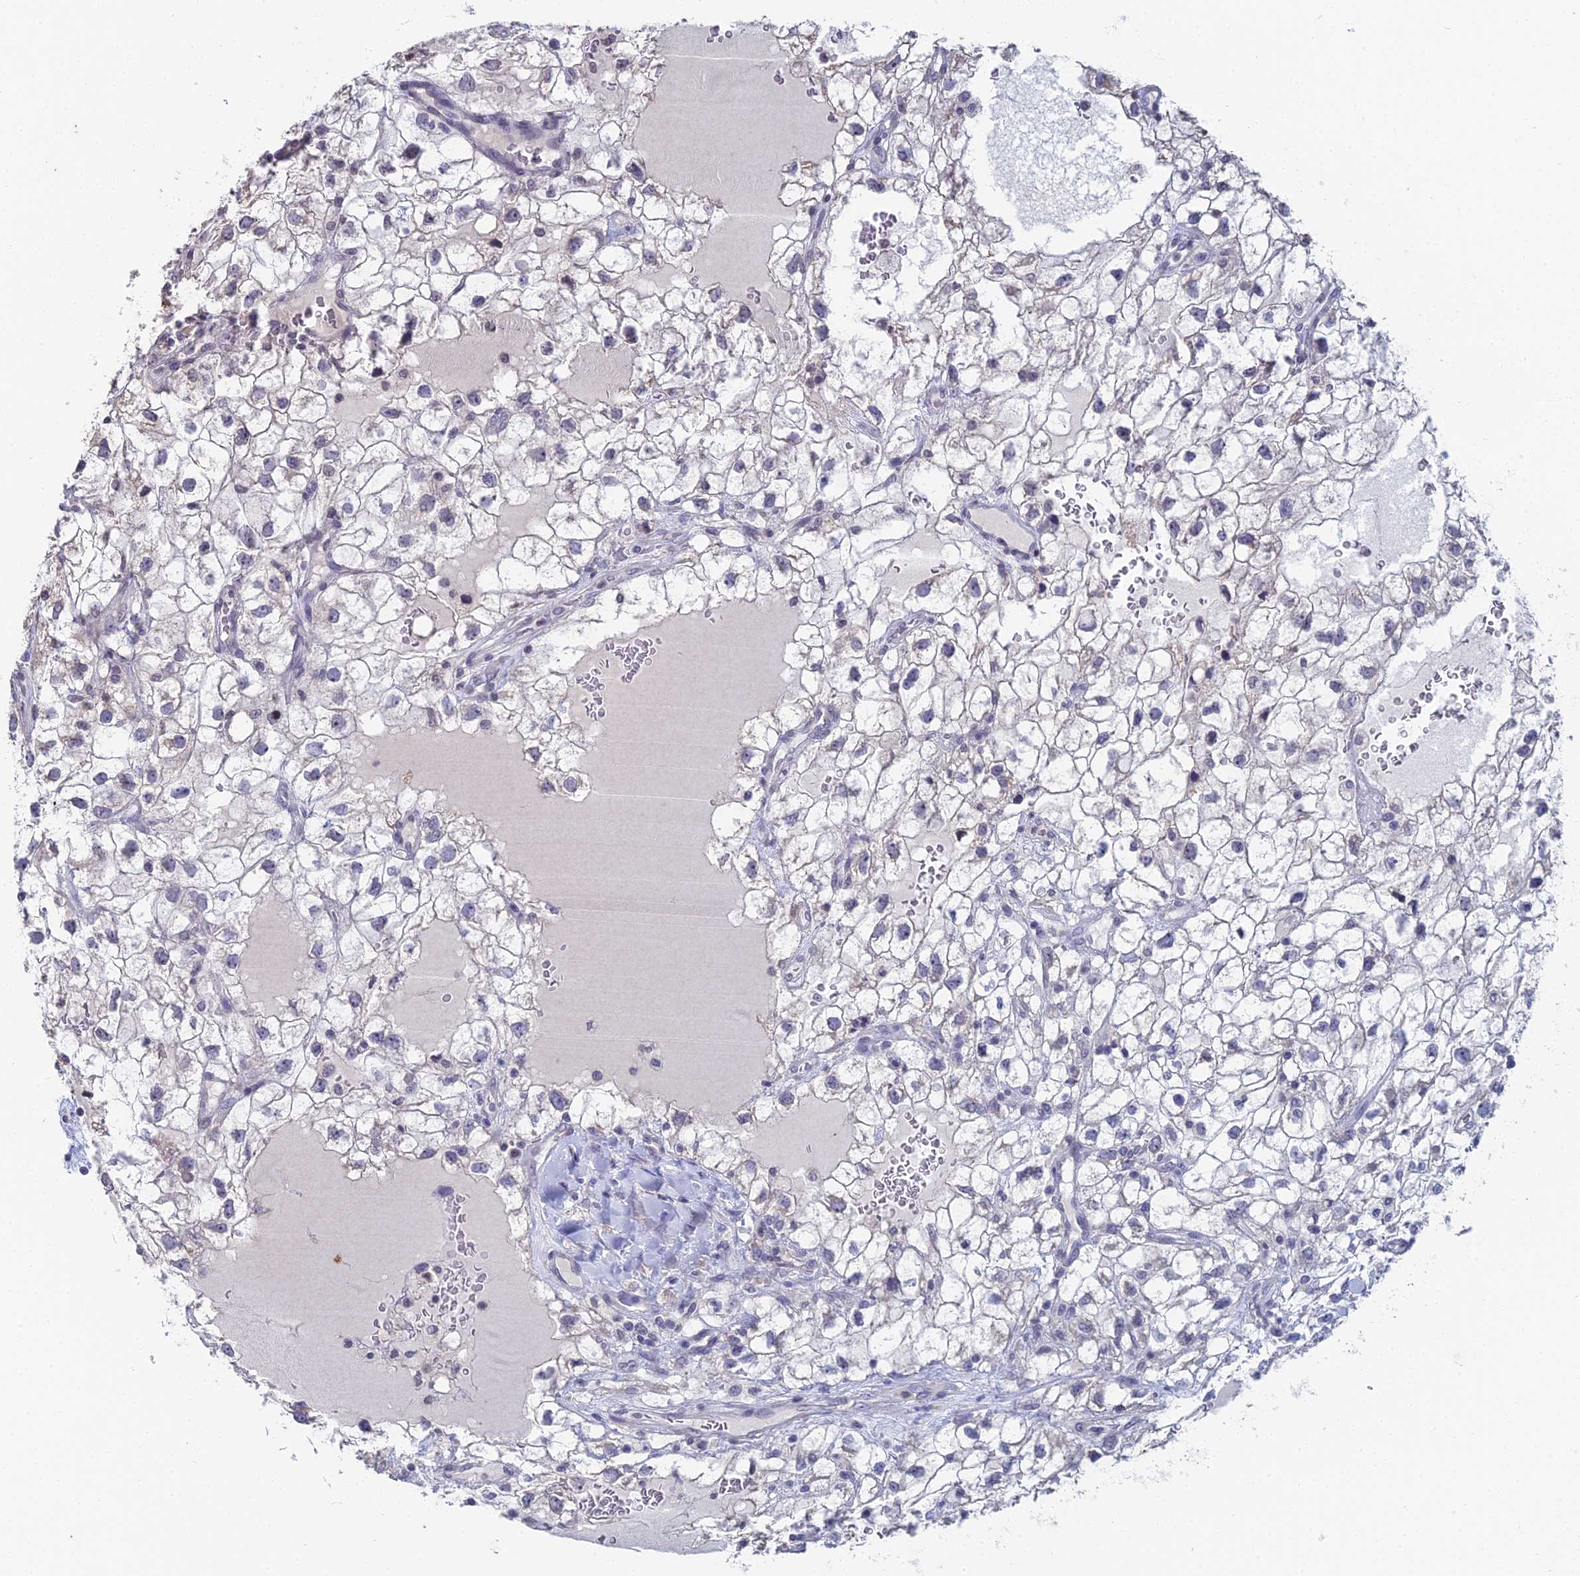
{"staining": {"intensity": "negative", "quantity": "none", "location": "none"}, "tissue": "renal cancer", "cell_type": "Tumor cells", "image_type": "cancer", "snomed": [{"axis": "morphology", "description": "Adenocarcinoma, NOS"}, {"axis": "topography", "description": "Kidney"}], "caption": "The image demonstrates no staining of tumor cells in renal adenocarcinoma.", "gene": "PRR22", "patient": {"sex": "male", "age": 59}}